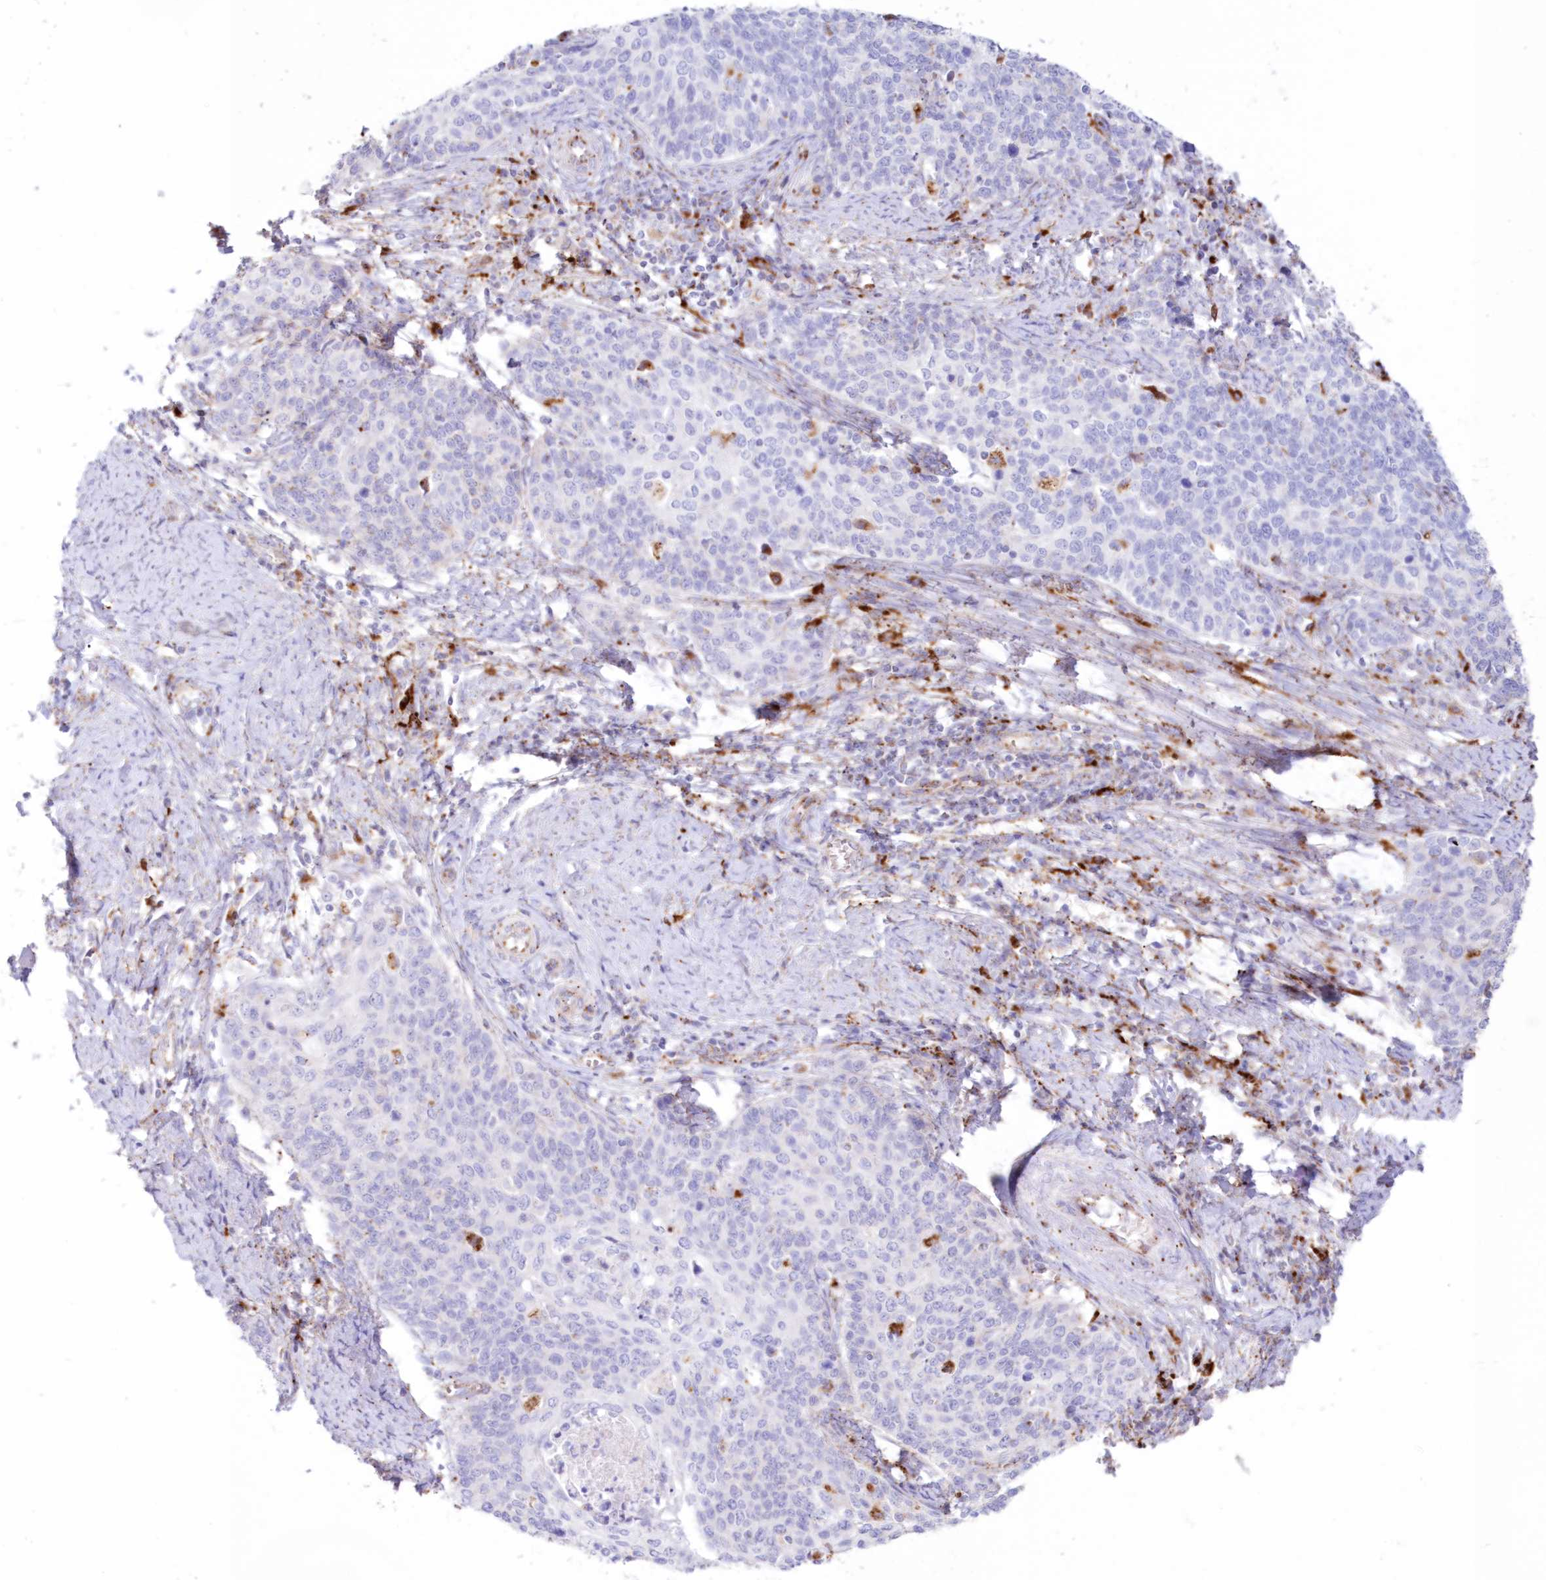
{"staining": {"intensity": "negative", "quantity": "none", "location": "none"}, "tissue": "cervical cancer", "cell_type": "Tumor cells", "image_type": "cancer", "snomed": [{"axis": "morphology", "description": "Squamous cell carcinoma, NOS"}, {"axis": "topography", "description": "Cervix"}], "caption": "There is no significant staining in tumor cells of cervical cancer (squamous cell carcinoma).", "gene": "TPP1", "patient": {"sex": "female", "age": 39}}